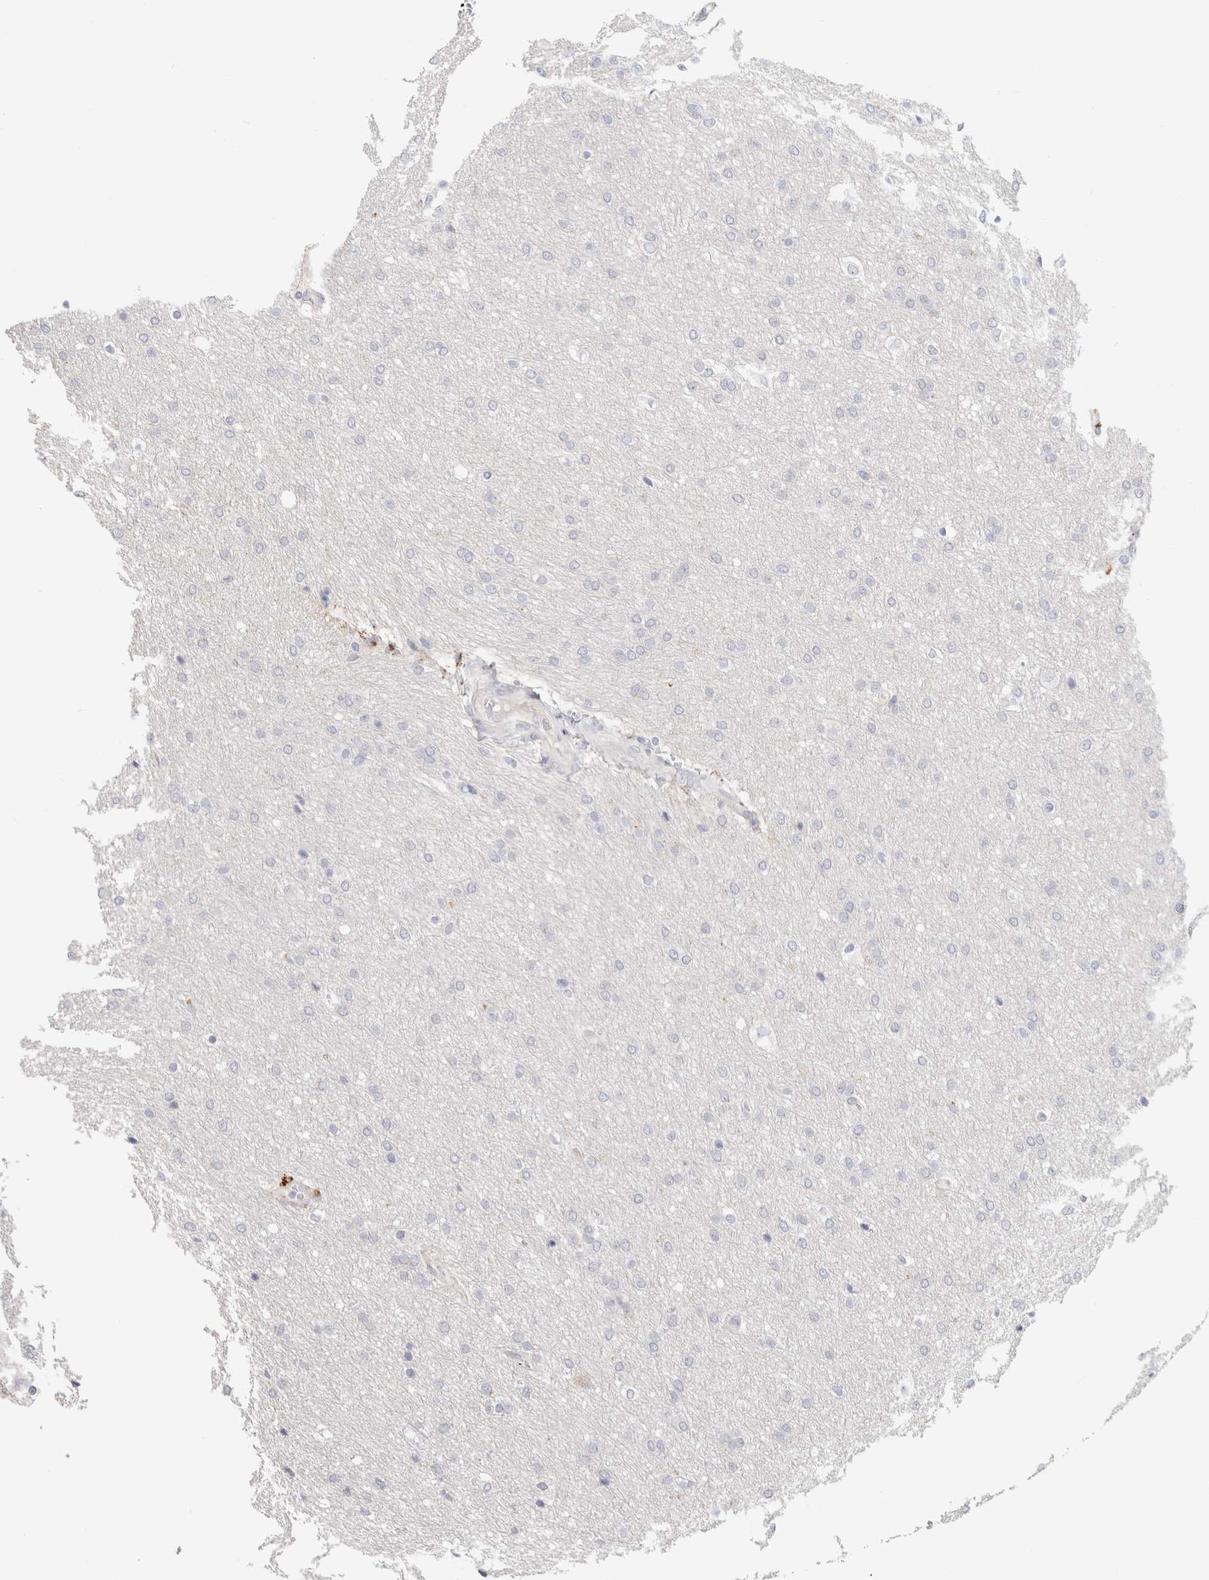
{"staining": {"intensity": "negative", "quantity": "none", "location": "none"}, "tissue": "glioma", "cell_type": "Tumor cells", "image_type": "cancer", "snomed": [{"axis": "morphology", "description": "Glioma, malignant, Low grade"}, {"axis": "topography", "description": "Brain"}], "caption": "A photomicrograph of glioma stained for a protein displays no brown staining in tumor cells.", "gene": "AFP", "patient": {"sex": "female", "age": 37}}